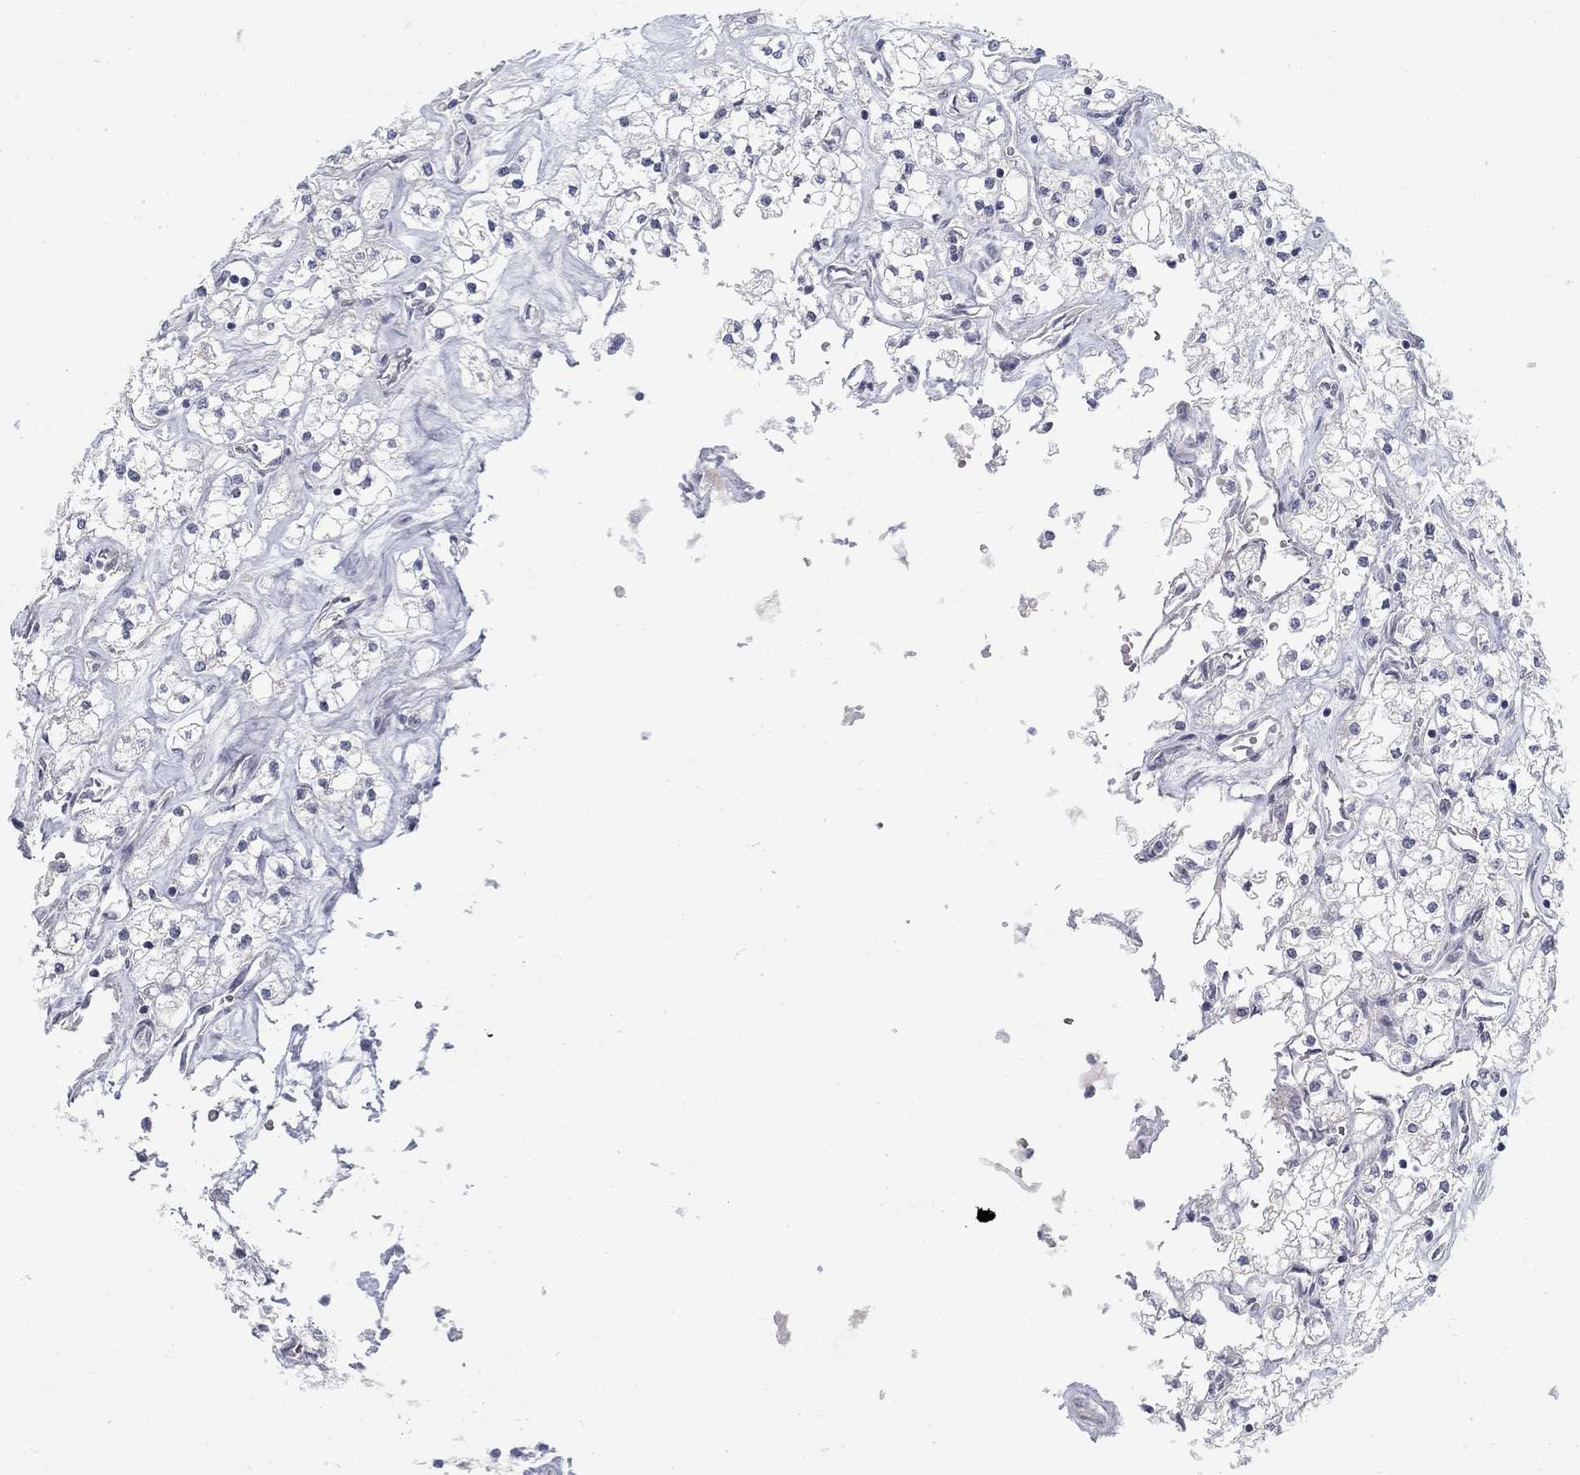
{"staining": {"intensity": "negative", "quantity": "none", "location": "none"}, "tissue": "renal cancer", "cell_type": "Tumor cells", "image_type": "cancer", "snomed": [{"axis": "morphology", "description": "Adenocarcinoma, NOS"}, {"axis": "topography", "description": "Kidney"}], "caption": "DAB (3,3'-diaminobenzidine) immunohistochemical staining of human renal cancer (adenocarcinoma) displays no significant positivity in tumor cells.", "gene": "ATP1A3", "patient": {"sex": "male", "age": 80}}